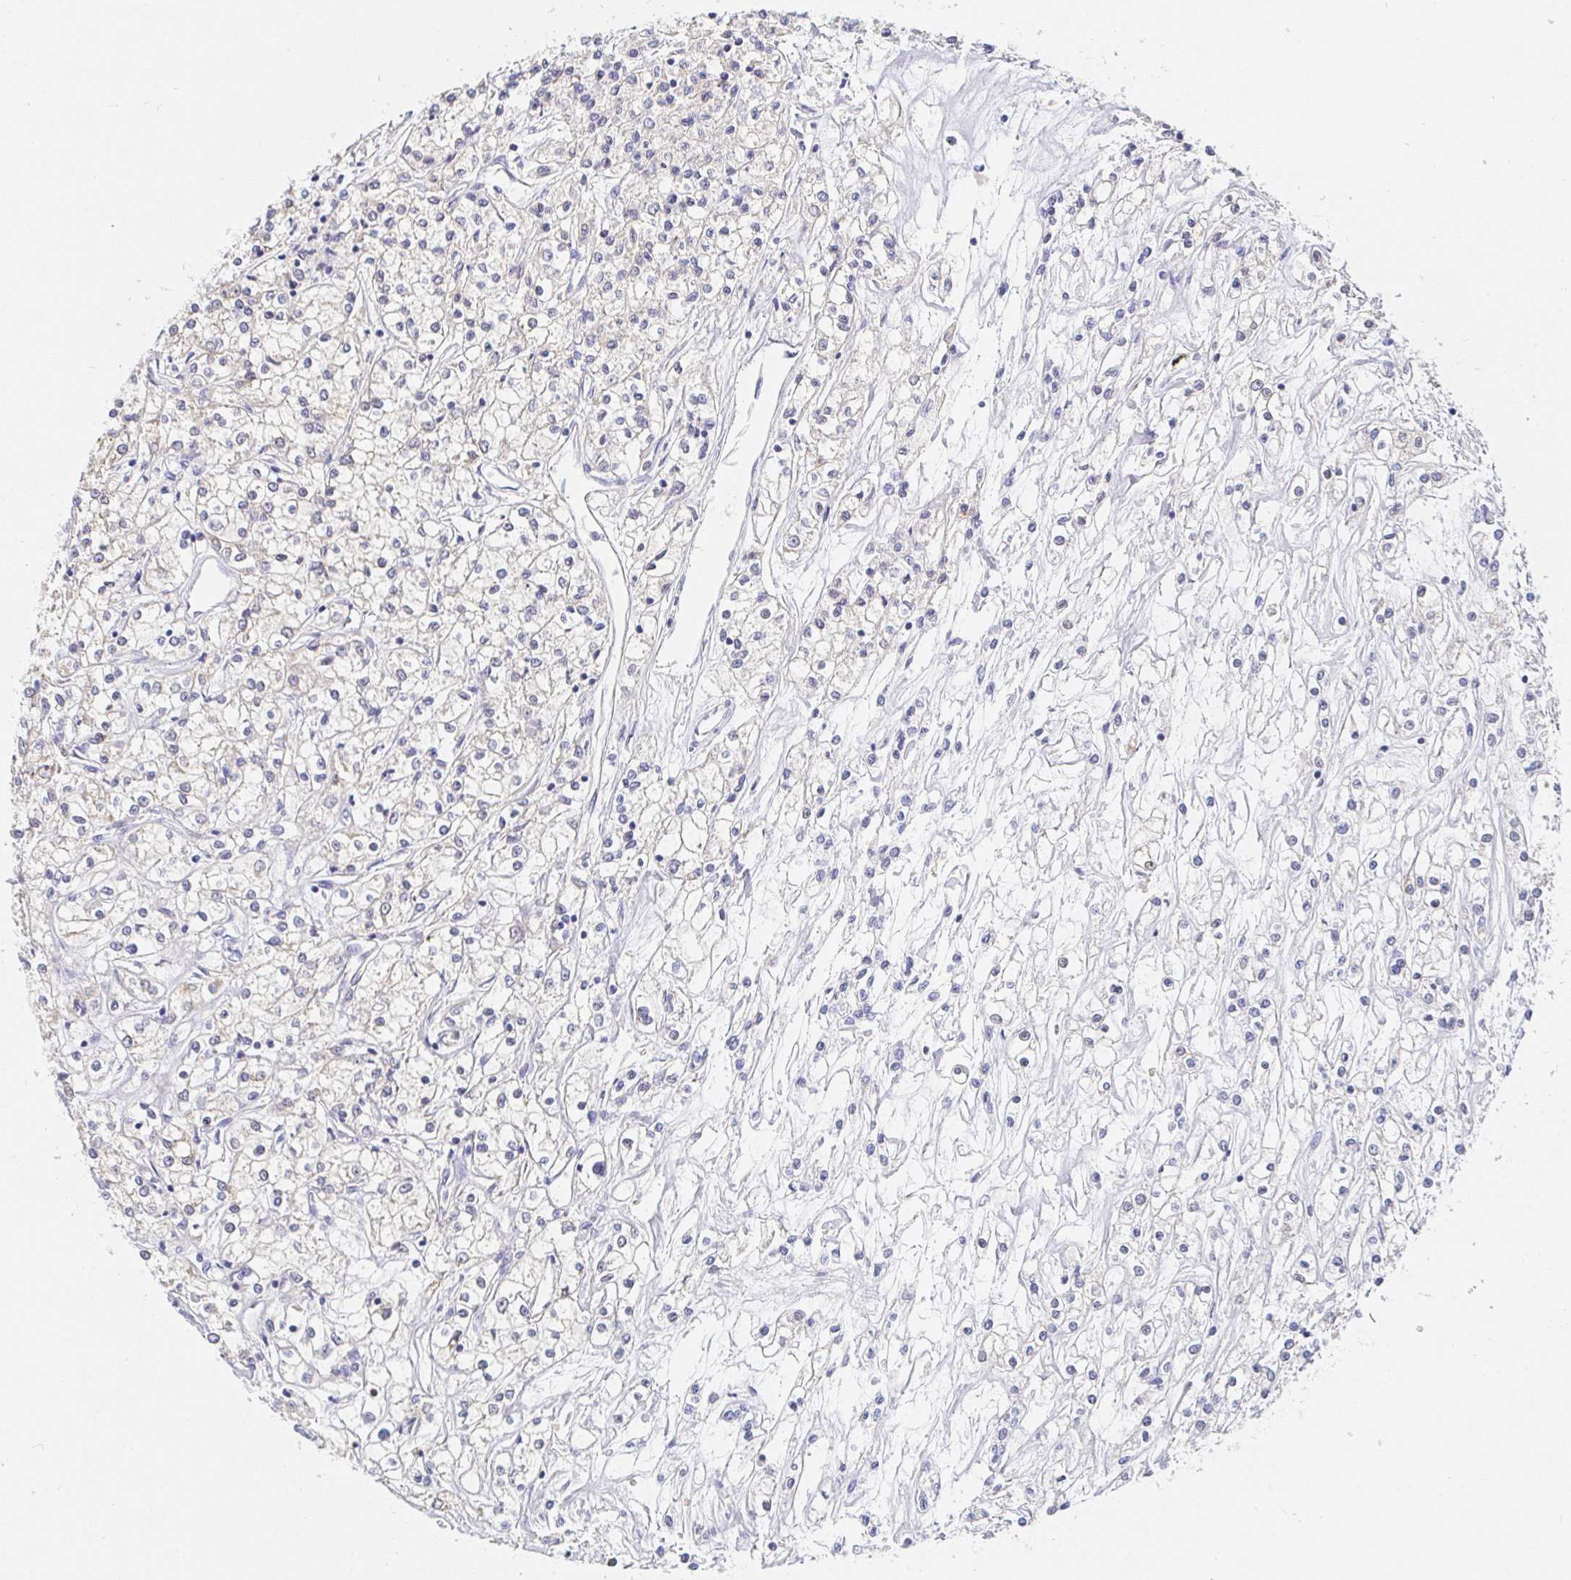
{"staining": {"intensity": "negative", "quantity": "none", "location": "none"}, "tissue": "renal cancer", "cell_type": "Tumor cells", "image_type": "cancer", "snomed": [{"axis": "morphology", "description": "Adenocarcinoma, NOS"}, {"axis": "topography", "description": "Kidney"}], "caption": "Immunohistochemistry (IHC) of adenocarcinoma (renal) demonstrates no expression in tumor cells.", "gene": "PDE6B", "patient": {"sex": "female", "age": 59}}